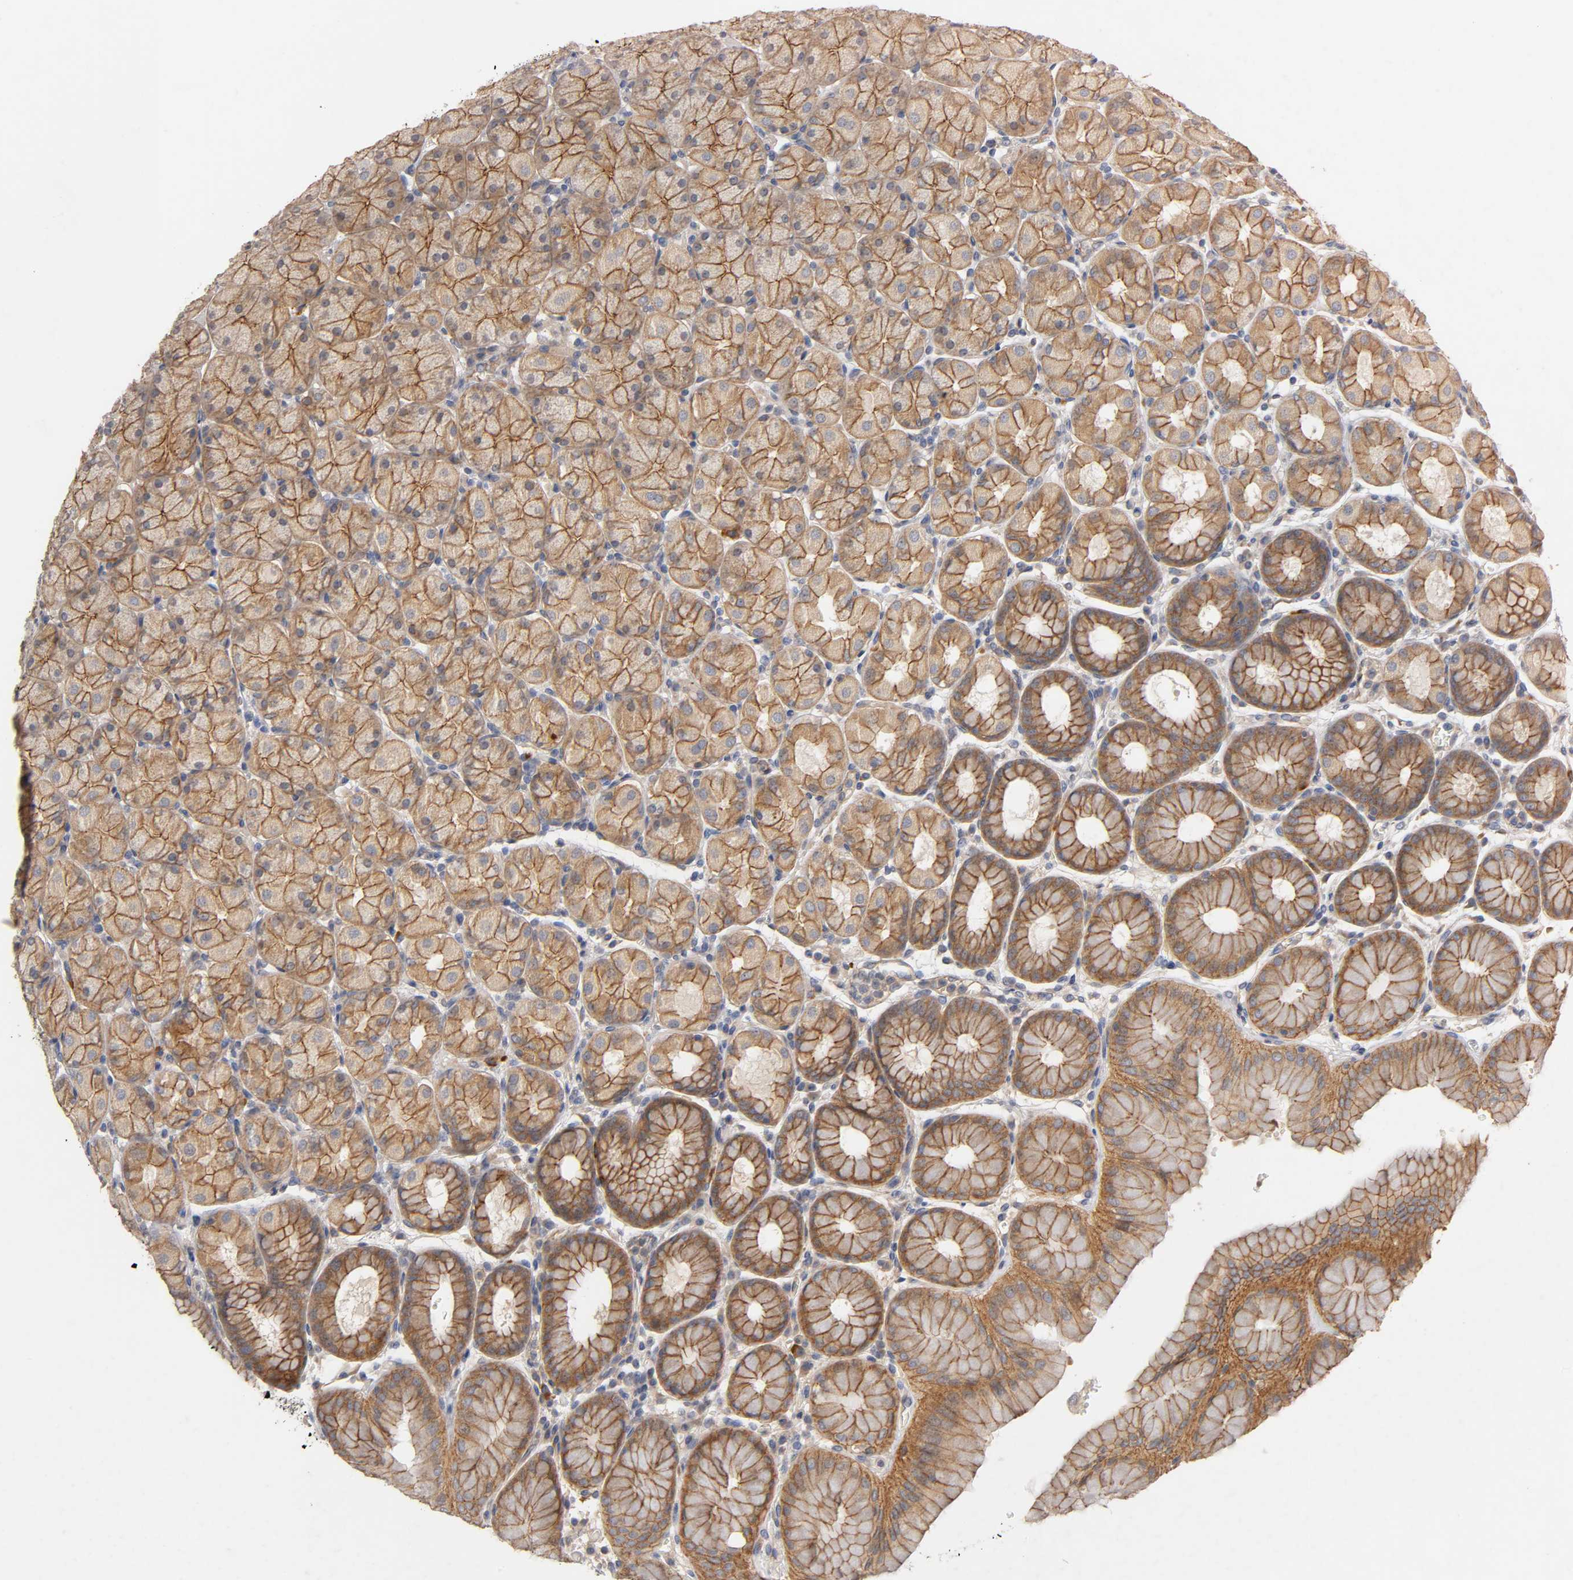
{"staining": {"intensity": "moderate", "quantity": ">75%", "location": "cytoplasmic/membranous"}, "tissue": "stomach", "cell_type": "Glandular cells", "image_type": "normal", "snomed": [{"axis": "morphology", "description": "Normal tissue, NOS"}, {"axis": "topography", "description": "Stomach, upper"}, {"axis": "topography", "description": "Stomach"}], "caption": "IHC staining of unremarkable stomach, which reveals medium levels of moderate cytoplasmic/membranous staining in about >75% of glandular cells indicating moderate cytoplasmic/membranous protein expression. The staining was performed using DAB (3,3'-diaminobenzidine) (brown) for protein detection and nuclei were counterstained in hematoxylin (blue).", "gene": "PDZD11", "patient": {"sex": "male", "age": 76}}